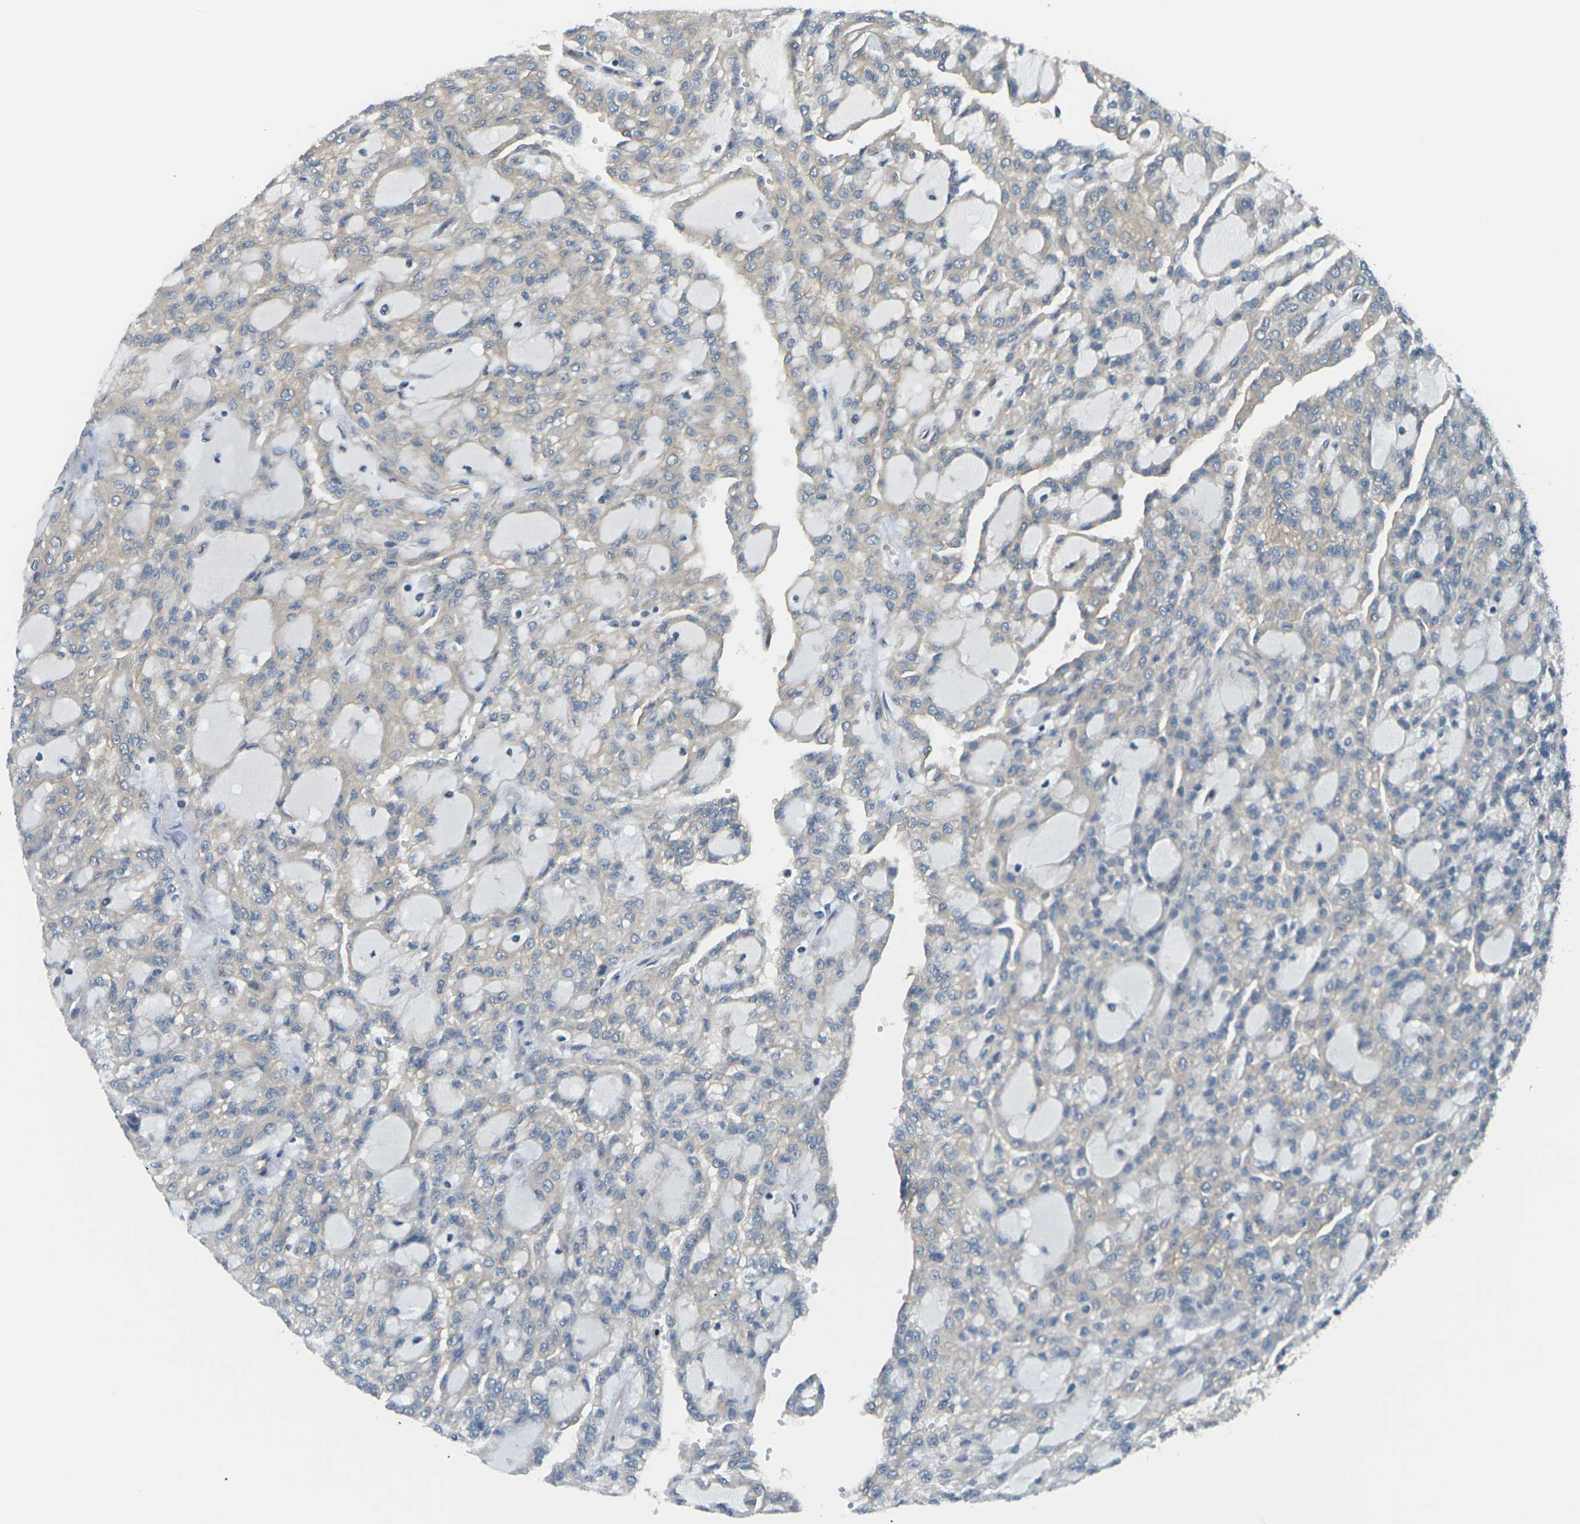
{"staining": {"intensity": "negative", "quantity": "none", "location": "none"}, "tissue": "renal cancer", "cell_type": "Tumor cells", "image_type": "cancer", "snomed": [{"axis": "morphology", "description": "Adenocarcinoma, NOS"}, {"axis": "topography", "description": "Kidney"}], "caption": "Immunohistochemical staining of human renal cancer (adenocarcinoma) shows no significant staining in tumor cells.", "gene": "SLC13A3", "patient": {"sex": "male", "age": 63}}